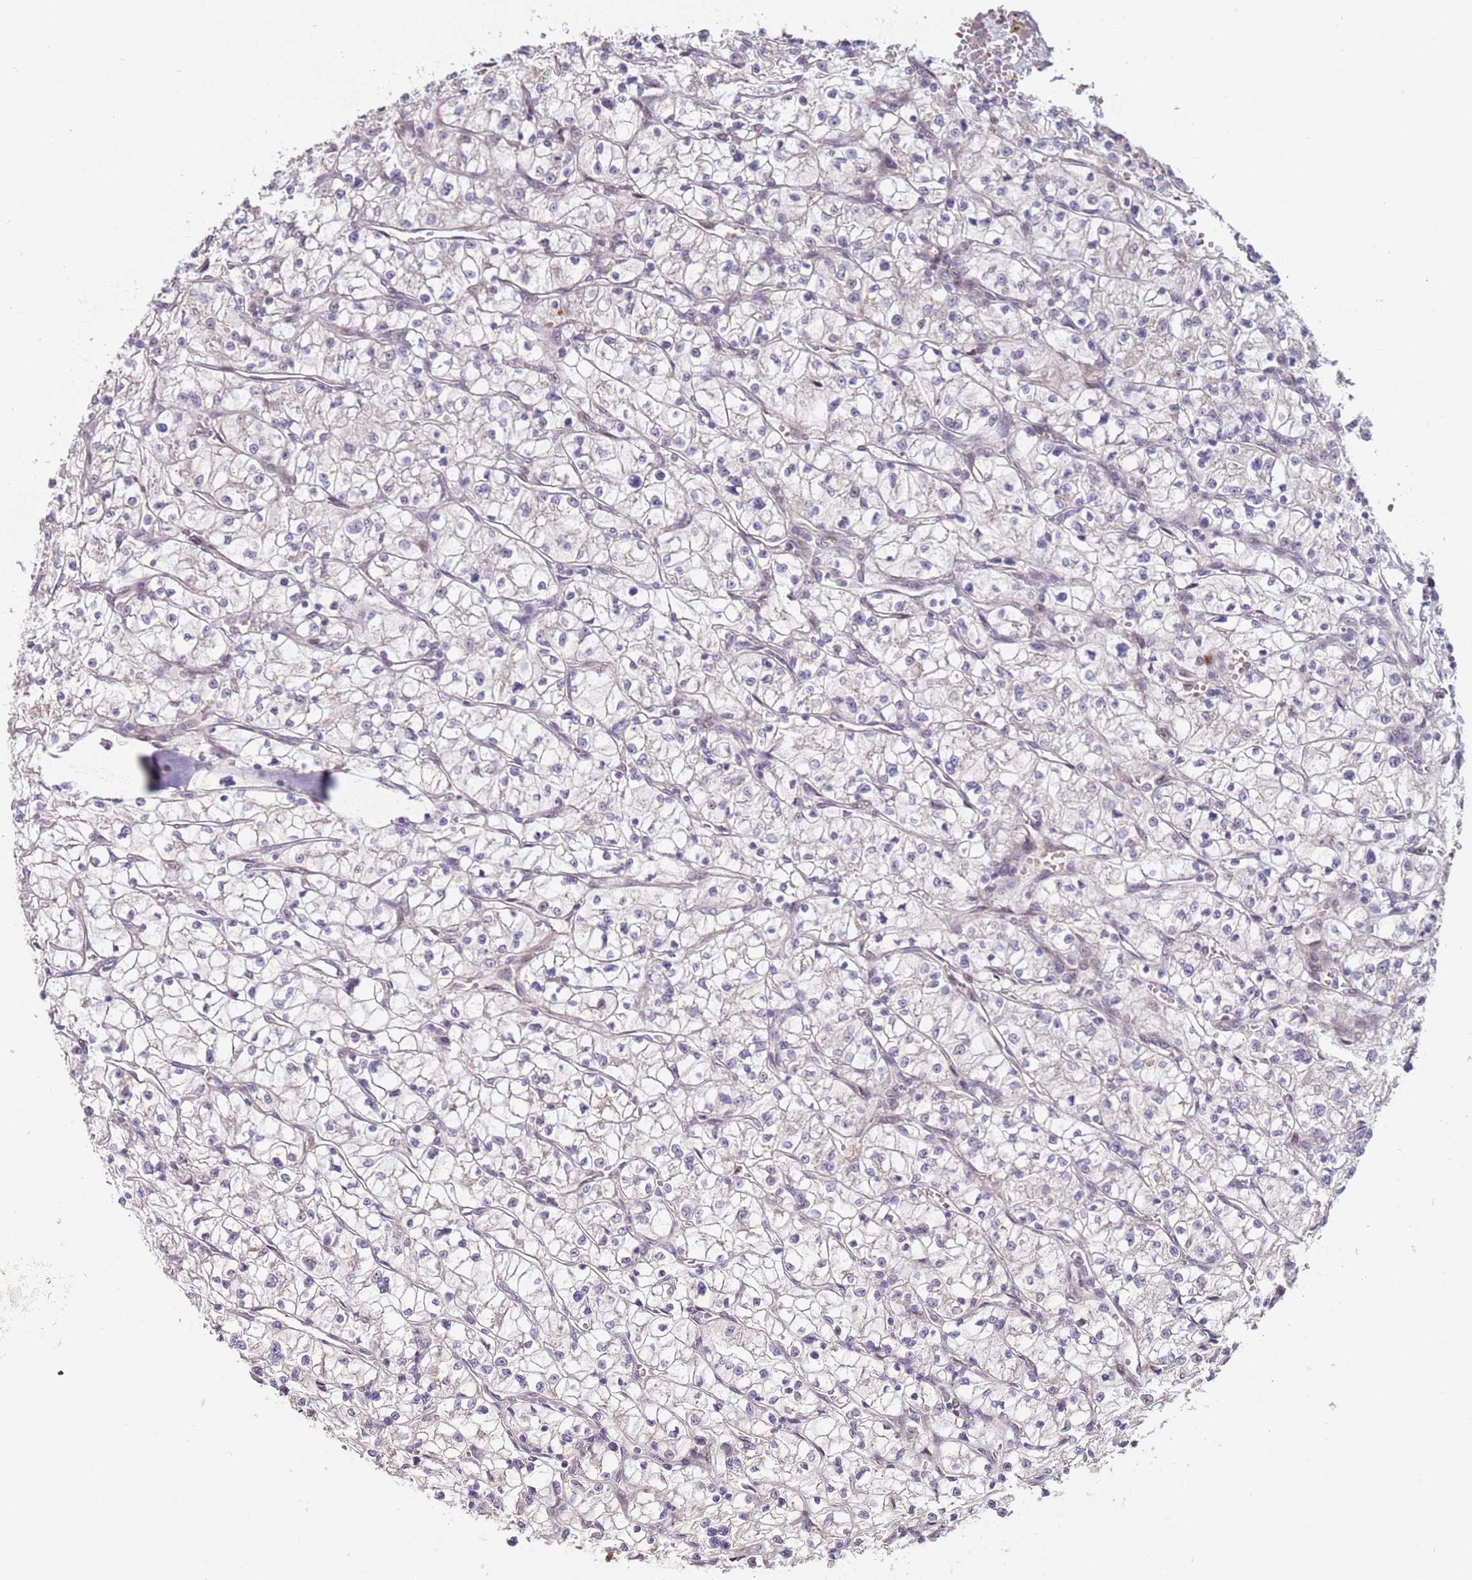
{"staining": {"intensity": "negative", "quantity": "none", "location": "none"}, "tissue": "renal cancer", "cell_type": "Tumor cells", "image_type": "cancer", "snomed": [{"axis": "morphology", "description": "Adenocarcinoma, NOS"}, {"axis": "topography", "description": "Kidney"}], "caption": "Immunohistochemical staining of human adenocarcinoma (renal) reveals no significant staining in tumor cells.", "gene": "LGALSL", "patient": {"sex": "female", "age": 64}}